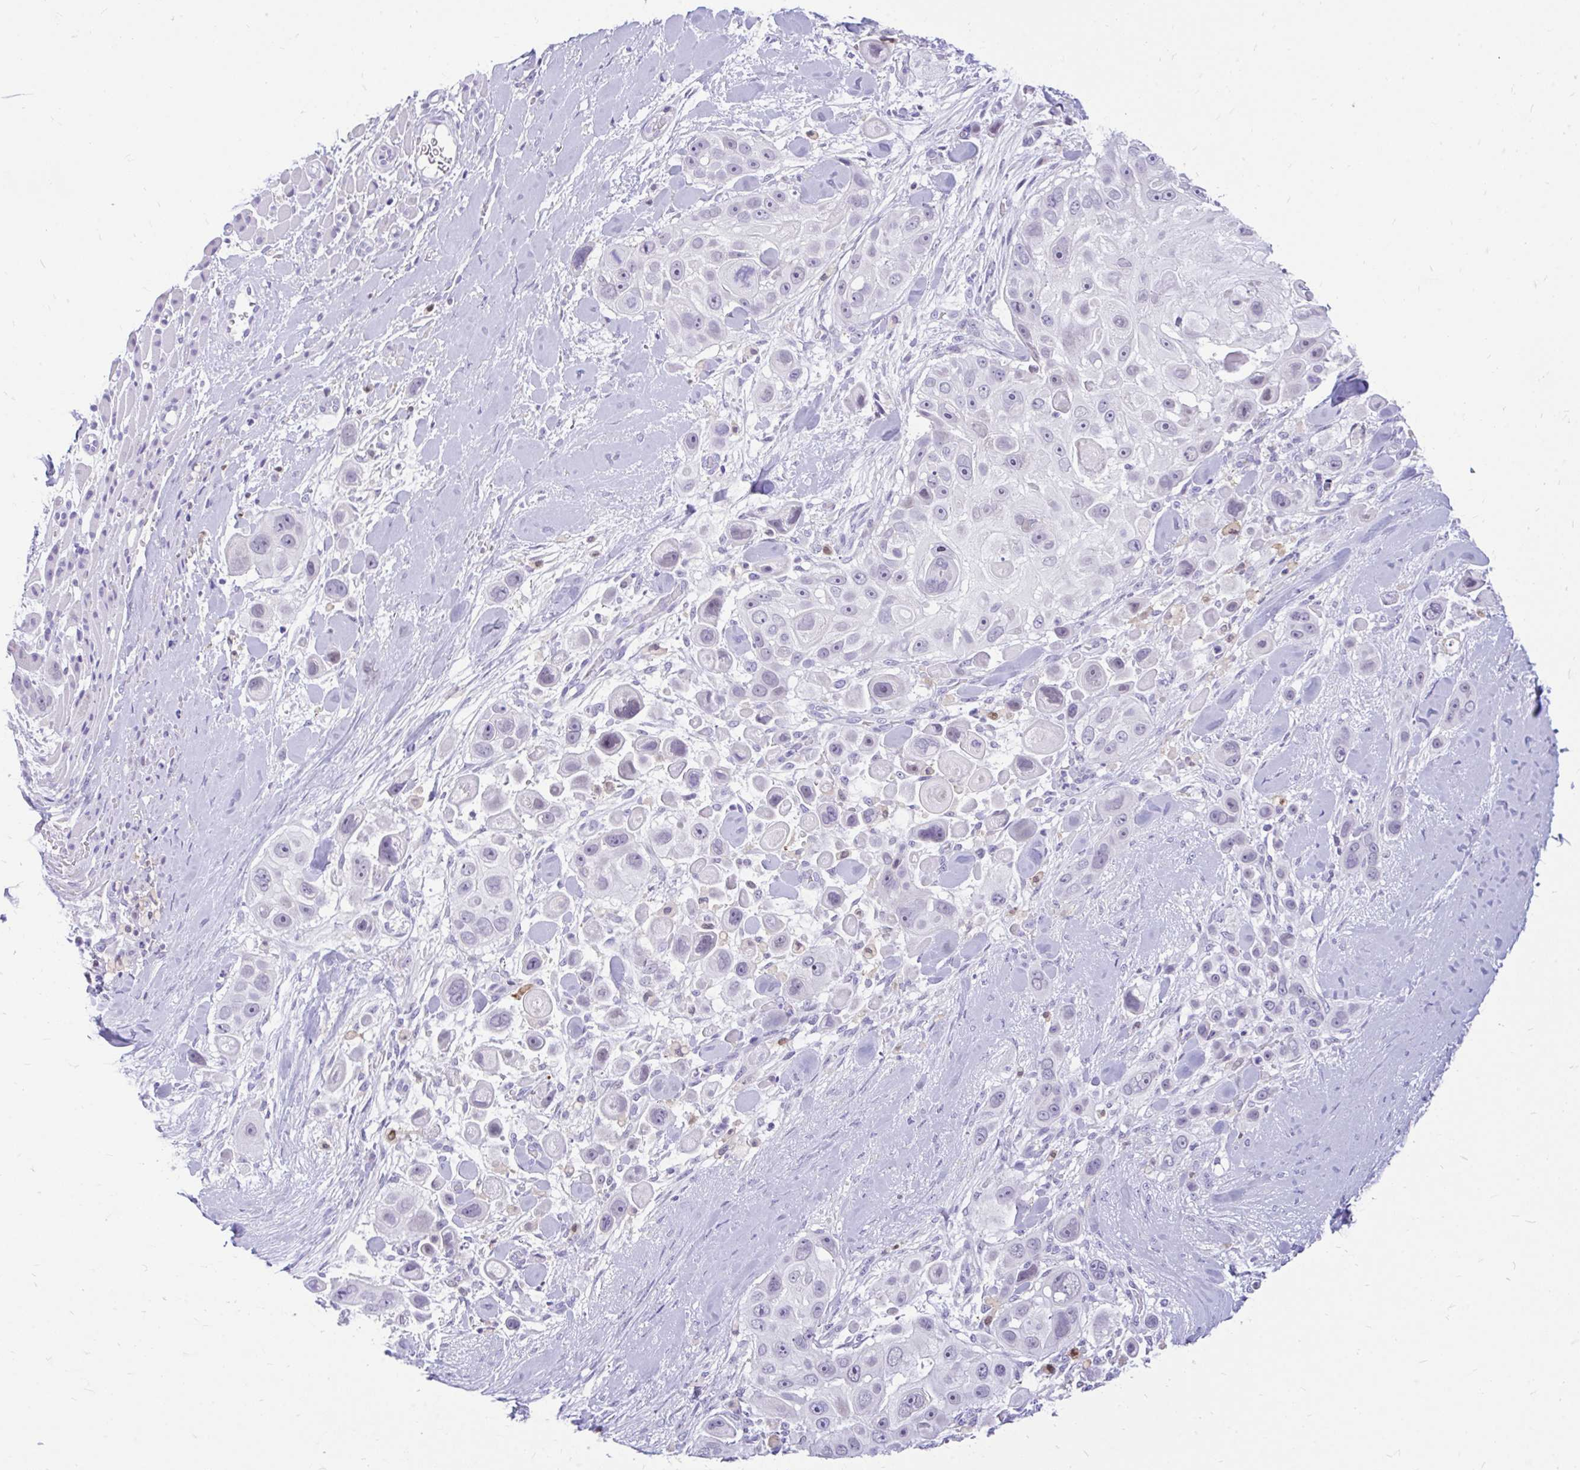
{"staining": {"intensity": "negative", "quantity": "none", "location": "none"}, "tissue": "skin cancer", "cell_type": "Tumor cells", "image_type": "cancer", "snomed": [{"axis": "morphology", "description": "Squamous cell carcinoma, NOS"}, {"axis": "topography", "description": "Skin"}], "caption": "An immunohistochemistry image of skin cancer is shown. There is no staining in tumor cells of skin cancer. Brightfield microscopy of immunohistochemistry (IHC) stained with DAB (brown) and hematoxylin (blue), captured at high magnification.", "gene": "GLB1L2", "patient": {"sex": "male", "age": 67}}